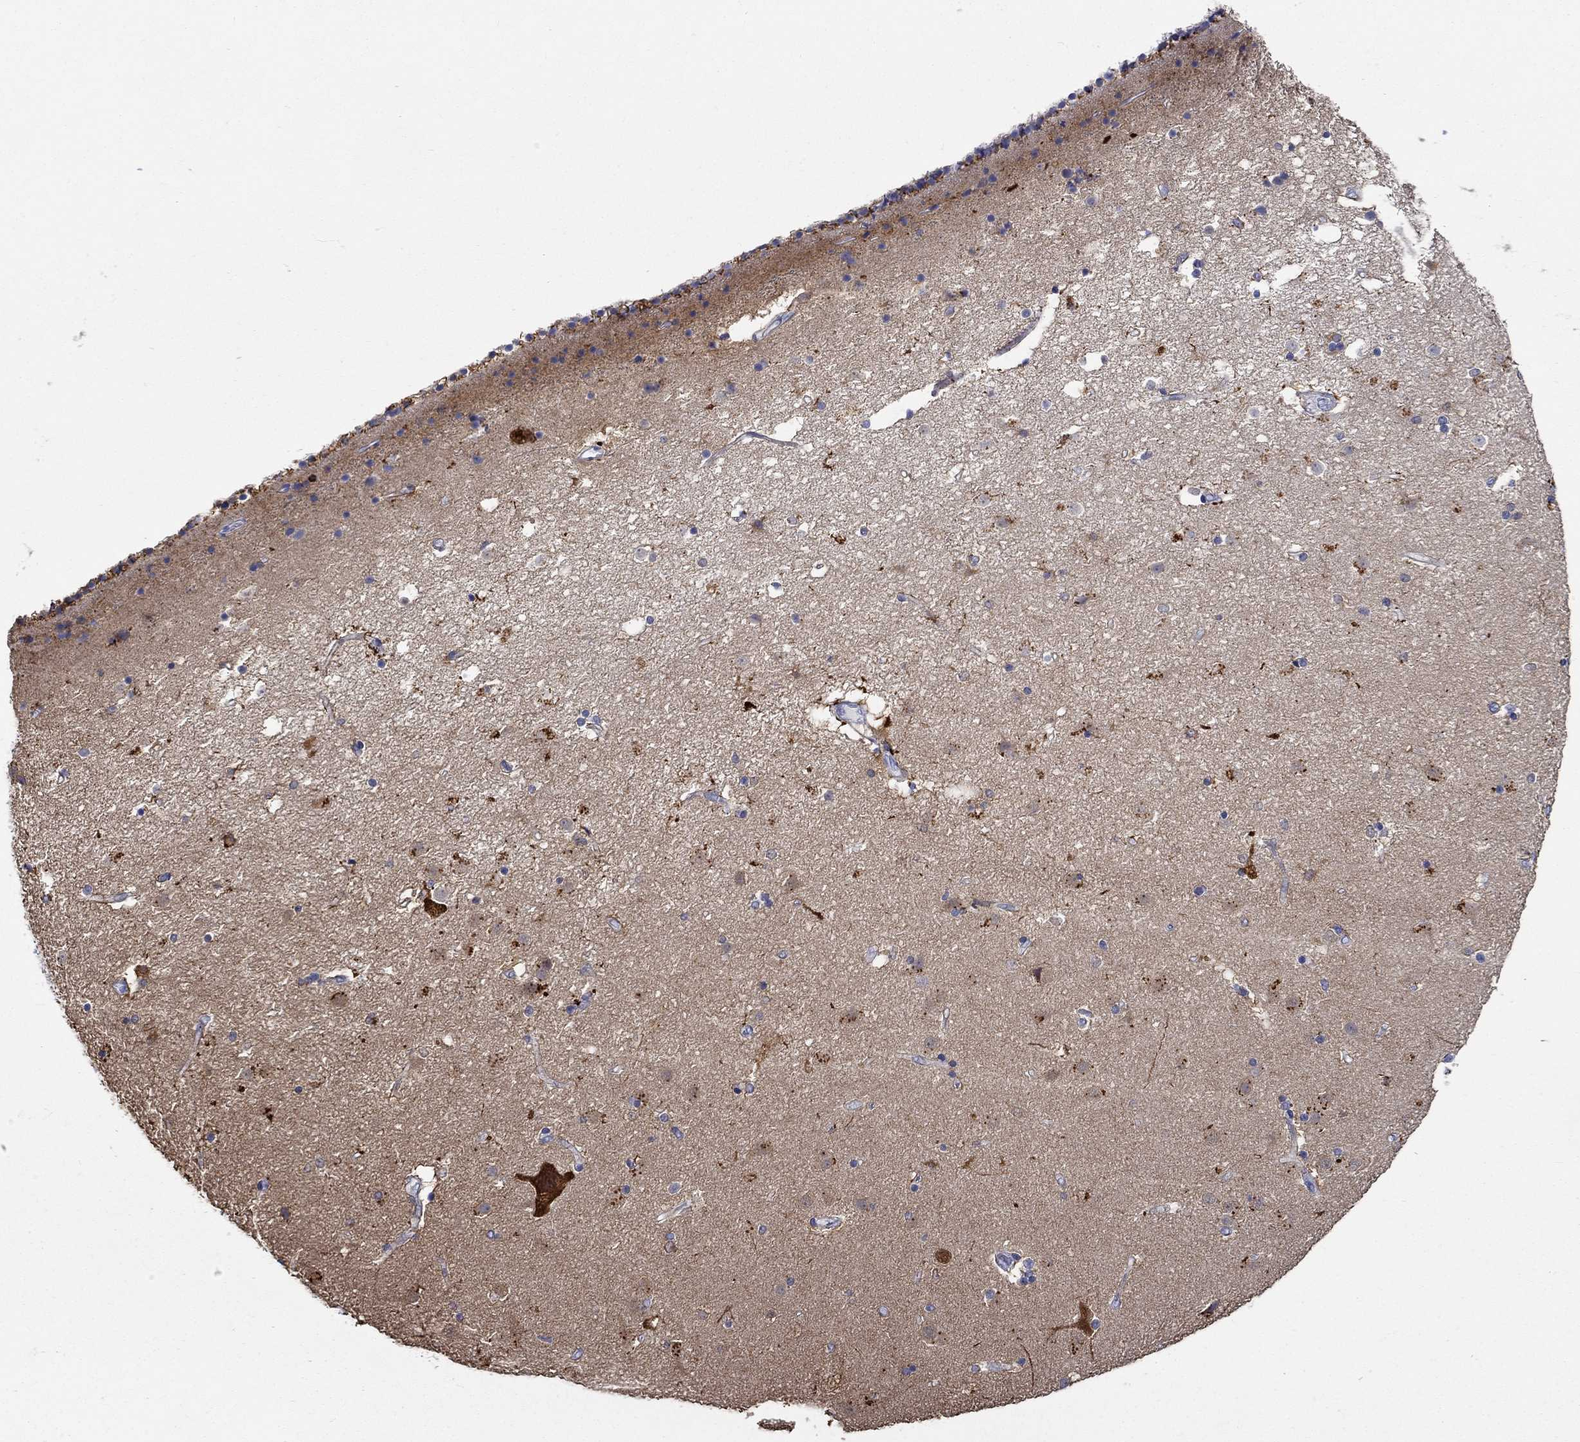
{"staining": {"intensity": "moderate", "quantity": "<25%", "location": "cytoplasmic/membranous"}, "tissue": "caudate", "cell_type": "Glial cells", "image_type": "normal", "snomed": [{"axis": "morphology", "description": "Normal tissue, NOS"}, {"axis": "topography", "description": "Lateral ventricle wall"}], "caption": "There is low levels of moderate cytoplasmic/membranous expression in glial cells of unremarkable caudate, as demonstrated by immunohistochemical staining (brown color).", "gene": "FBXO2", "patient": {"sex": "female", "age": 71}}